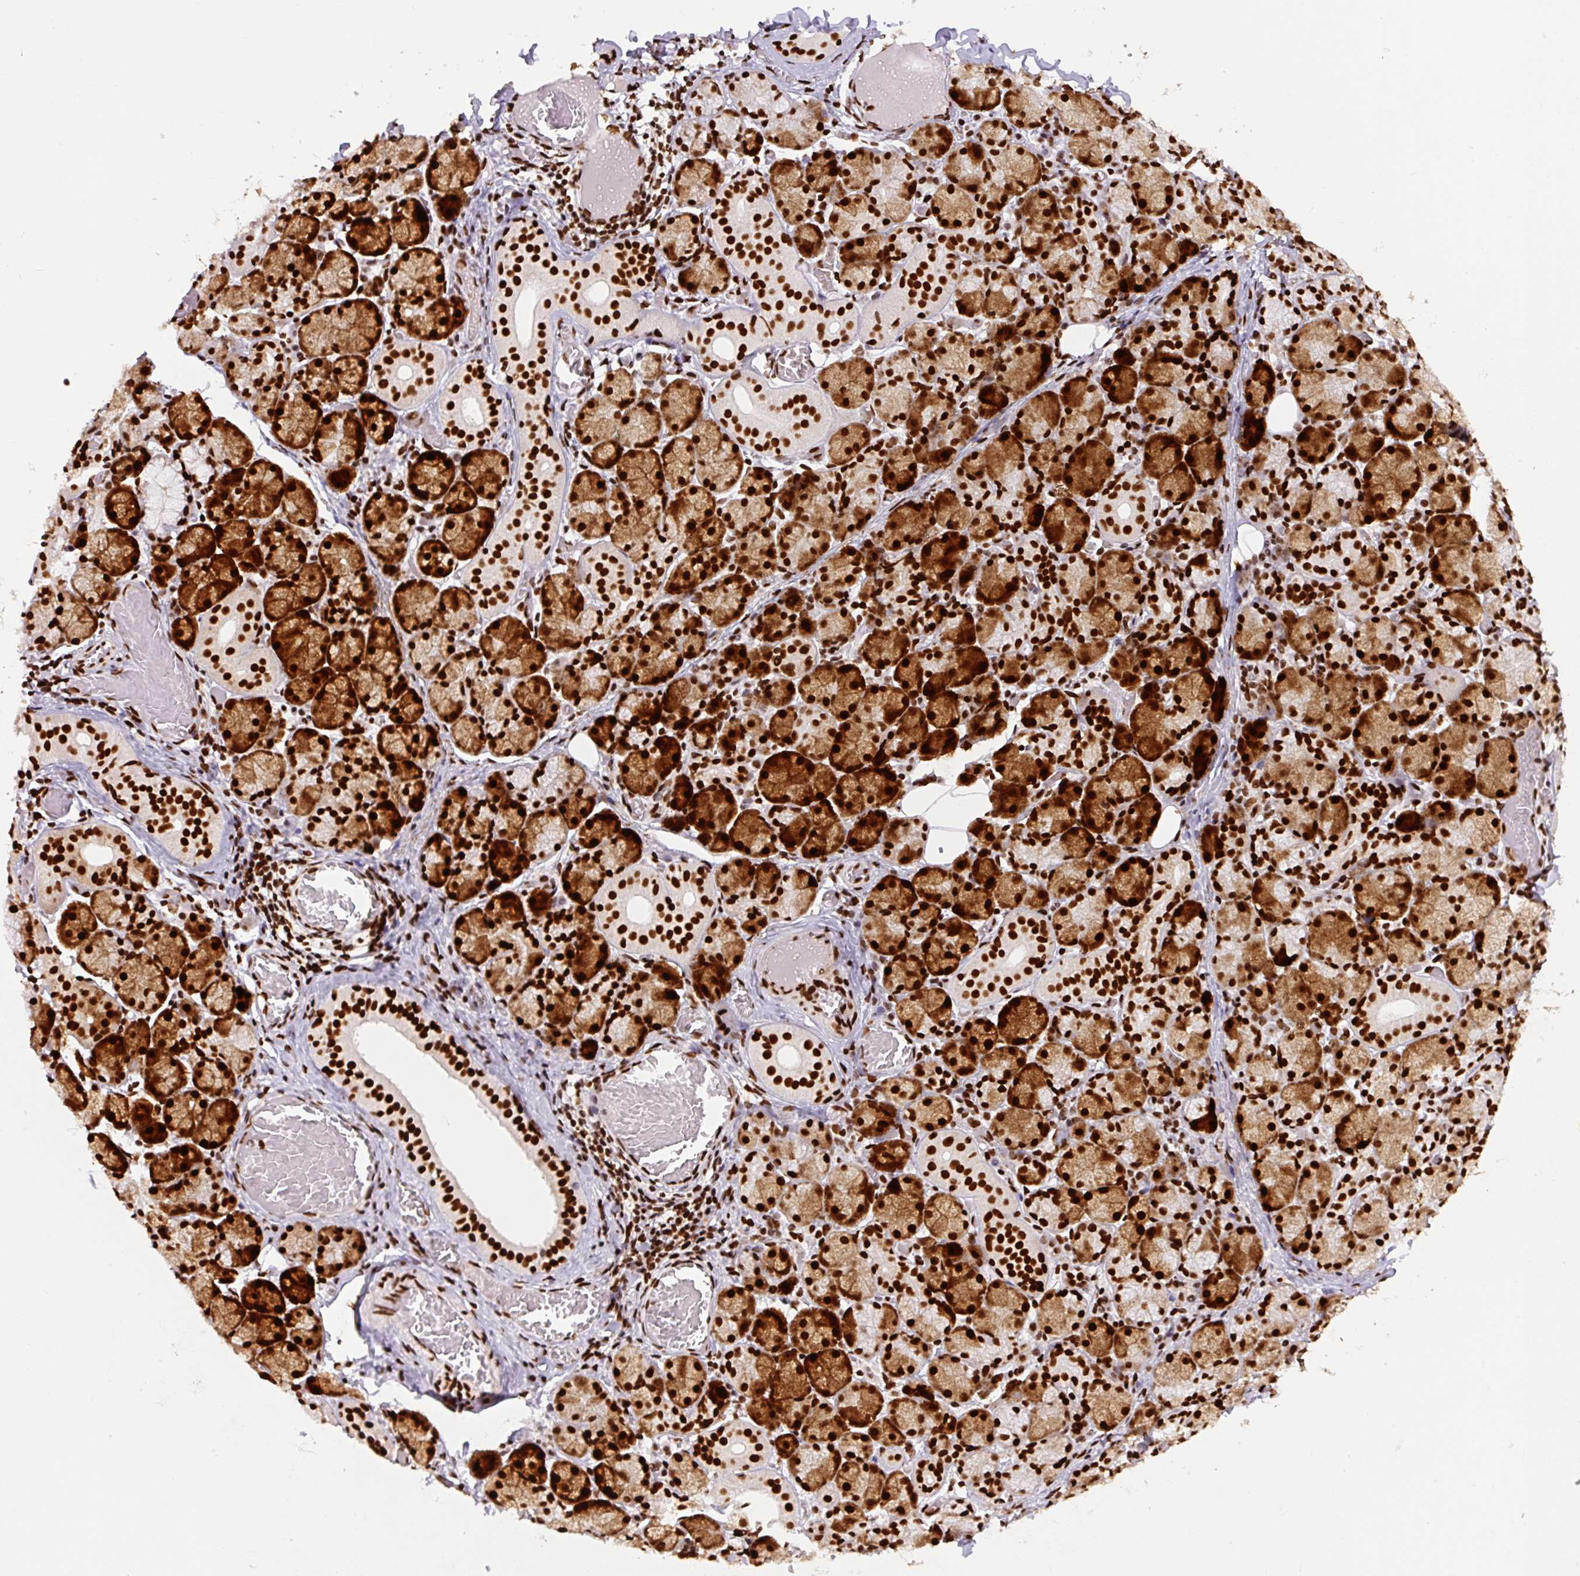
{"staining": {"intensity": "strong", "quantity": ">75%", "location": "nuclear"}, "tissue": "salivary gland", "cell_type": "Glandular cells", "image_type": "normal", "snomed": [{"axis": "morphology", "description": "Normal tissue, NOS"}, {"axis": "topography", "description": "Salivary gland"}], "caption": "A brown stain labels strong nuclear expression of a protein in glandular cells of unremarkable salivary gland. The staining is performed using DAB (3,3'-diaminobenzidine) brown chromogen to label protein expression. The nuclei are counter-stained blue using hematoxylin.", "gene": "FUS", "patient": {"sex": "female", "age": 24}}